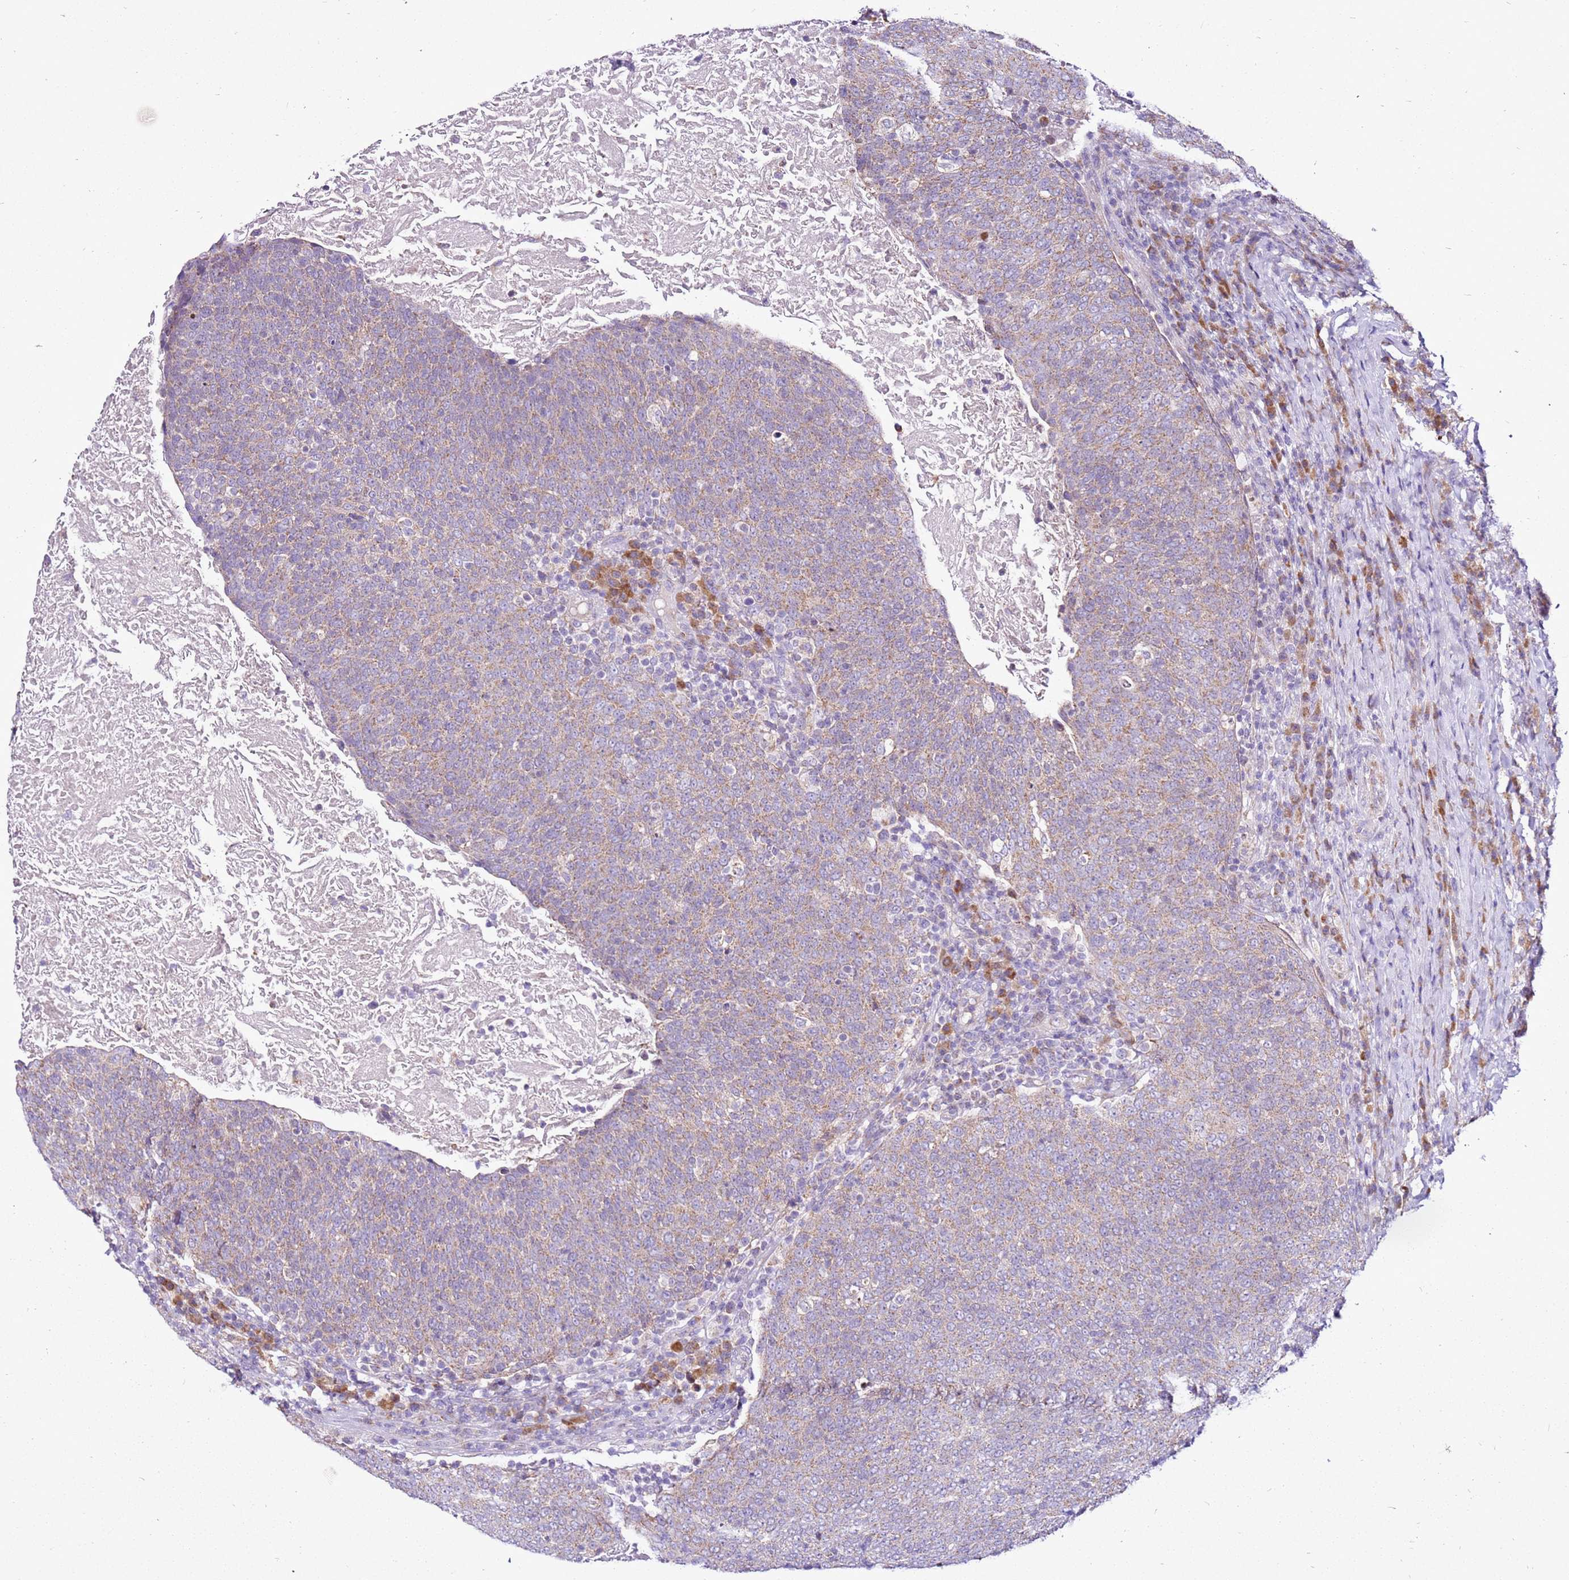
{"staining": {"intensity": "weak", "quantity": ">75%", "location": "cytoplasmic/membranous"}, "tissue": "head and neck cancer", "cell_type": "Tumor cells", "image_type": "cancer", "snomed": [{"axis": "morphology", "description": "Squamous cell carcinoma, NOS"}, {"axis": "morphology", "description": "Squamous cell carcinoma, metastatic, NOS"}, {"axis": "topography", "description": "Lymph node"}, {"axis": "topography", "description": "Head-Neck"}], "caption": "A histopathology image of human head and neck cancer stained for a protein displays weak cytoplasmic/membranous brown staining in tumor cells.", "gene": "MRPL36", "patient": {"sex": "male", "age": 62}}